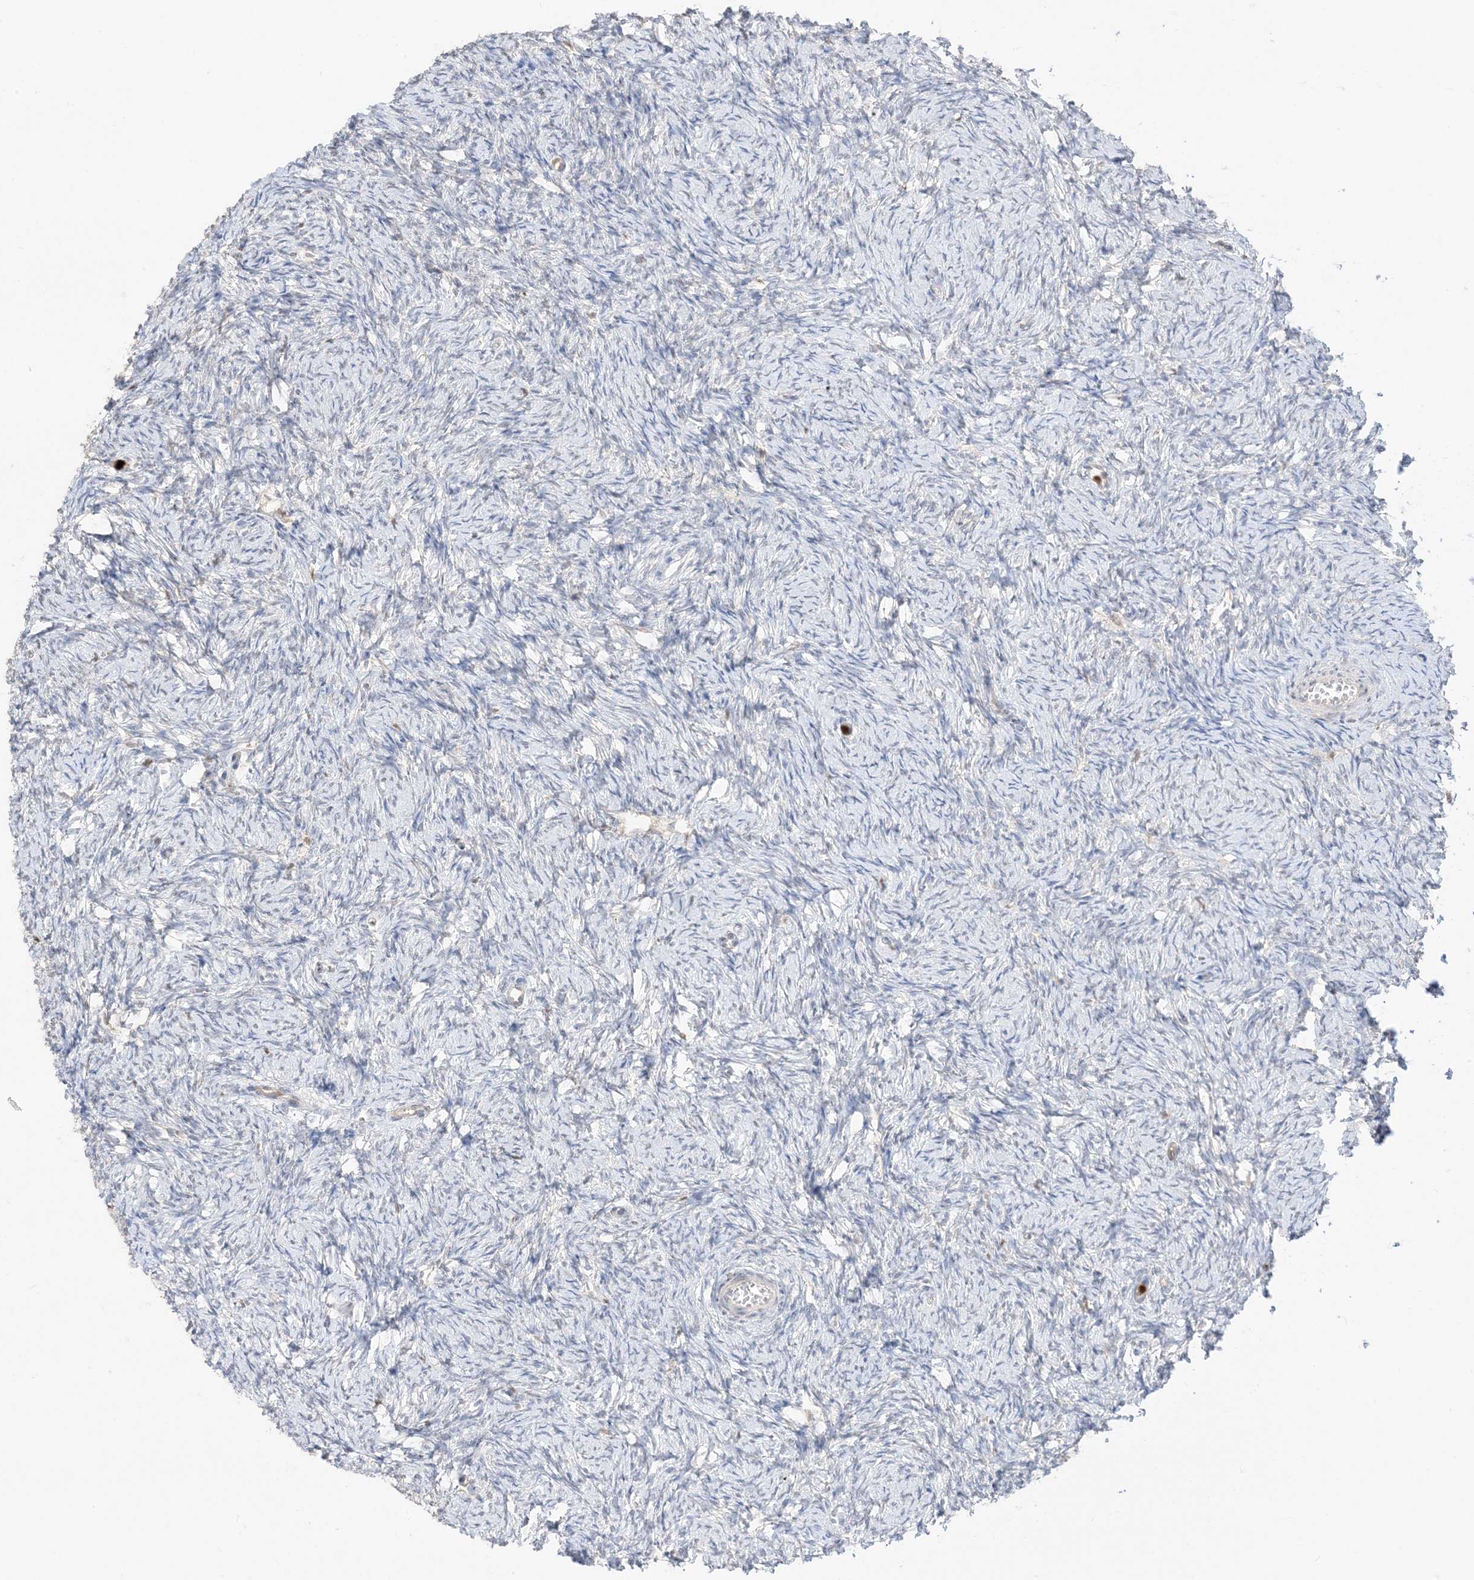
{"staining": {"intensity": "negative", "quantity": "none", "location": "none"}, "tissue": "ovary", "cell_type": "Ovarian stroma cells", "image_type": "normal", "snomed": [{"axis": "morphology", "description": "Normal tissue, NOS"}, {"axis": "morphology", "description": "Cyst, NOS"}, {"axis": "topography", "description": "Ovary"}], "caption": "A high-resolution histopathology image shows immunohistochemistry (IHC) staining of unremarkable ovary, which demonstrates no significant staining in ovarian stroma cells. (DAB (3,3'-diaminobenzidine) immunohistochemistry with hematoxylin counter stain).", "gene": "GCA", "patient": {"sex": "female", "age": 33}}